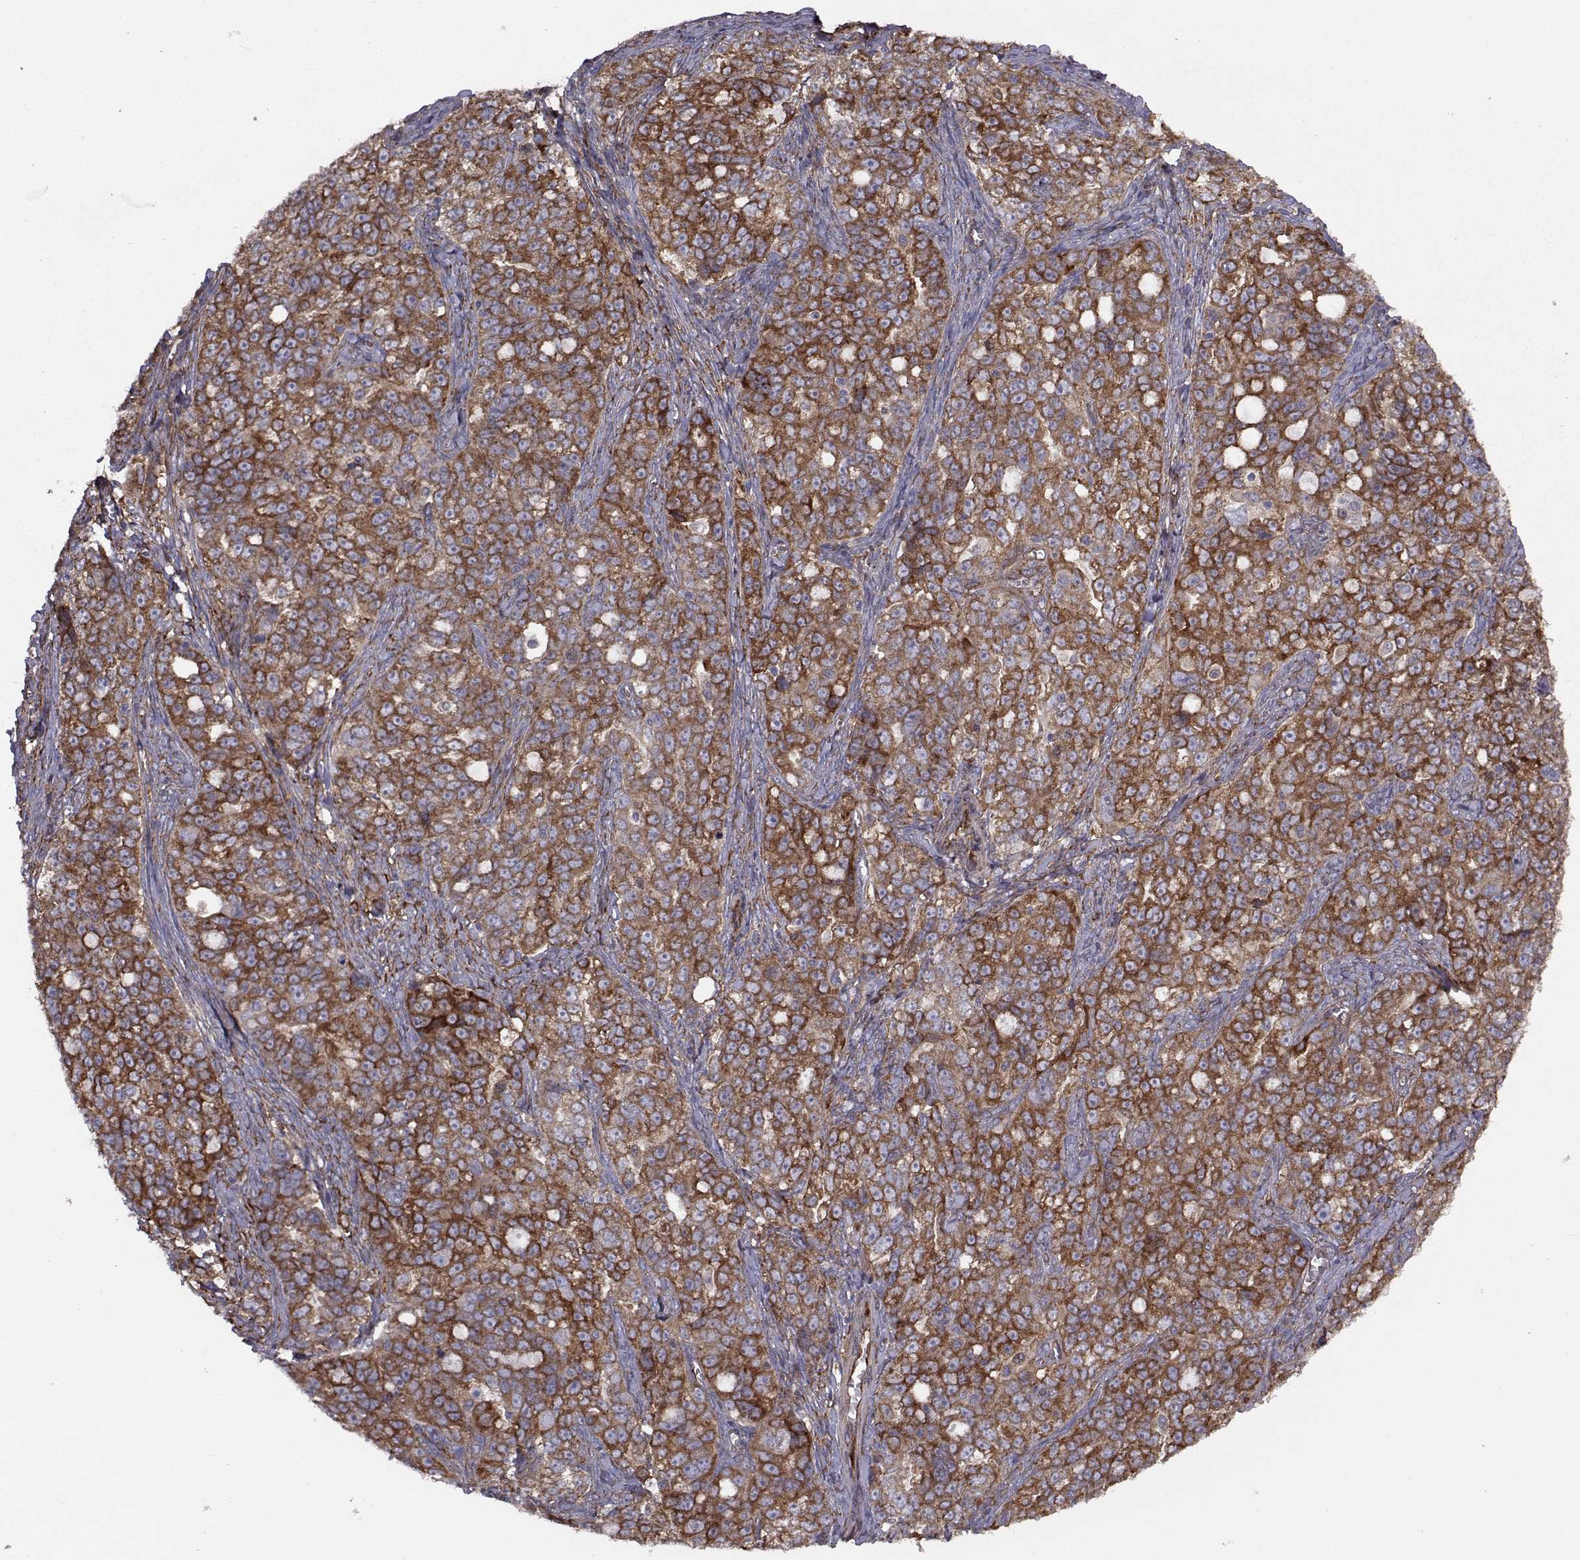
{"staining": {"intensity": "strong", "quantity": ">75%", "location": "cytoplasmic/membranous"}, "tissue": "ovarian cancer", "cell_type": "Tumor cells", "image_type": "cancer", "snomed": [{"axis": "morphology", "description": "Cystadenocarcinoma, serous, NOS"}, {"axis": "topography", "description": "Ovary"}], "caption": "This is a histology image of IHC staining of ovarian cancer, which shows strong expression in the cytoplasmic/membranous of tumor cells.", "gene": "TRIP10", "patient": {"sex": "female", "age": 51}}